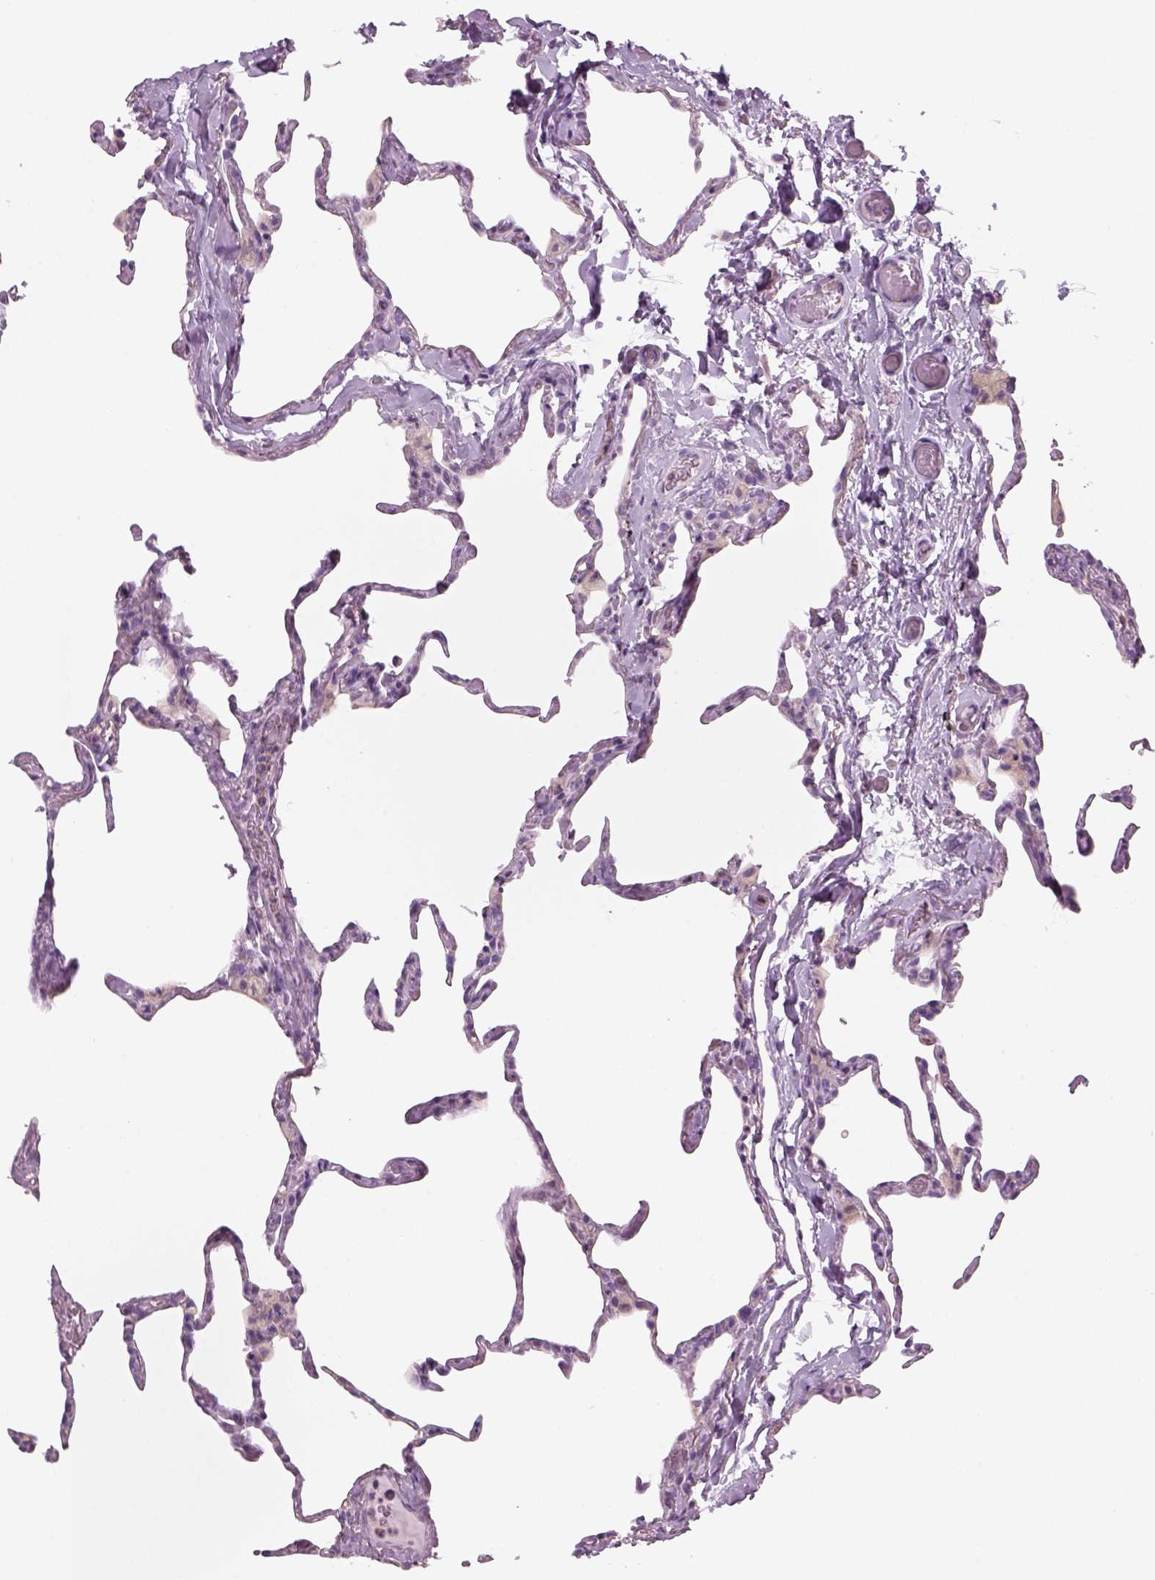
{"staining": {"intensity": "negative", "quantity": "none", "location": "none"}, "tissue": "lung", "cell_type": "Alveolar cells", "image_type": "normal", "snomed": [{"axis": "morphology", "description": "Normal tissue, NOS"}, {"axis": "topography", "description": "Lung"}], "caption": "This micrograph is of normal lung stained with immunohistochemistry to label a protein in brown with the nuclei are counter-stained blue. There is no staining in alveolar cells.", "gene": "SLC1A7", "patient": {"sex": "male", "age": 65}}